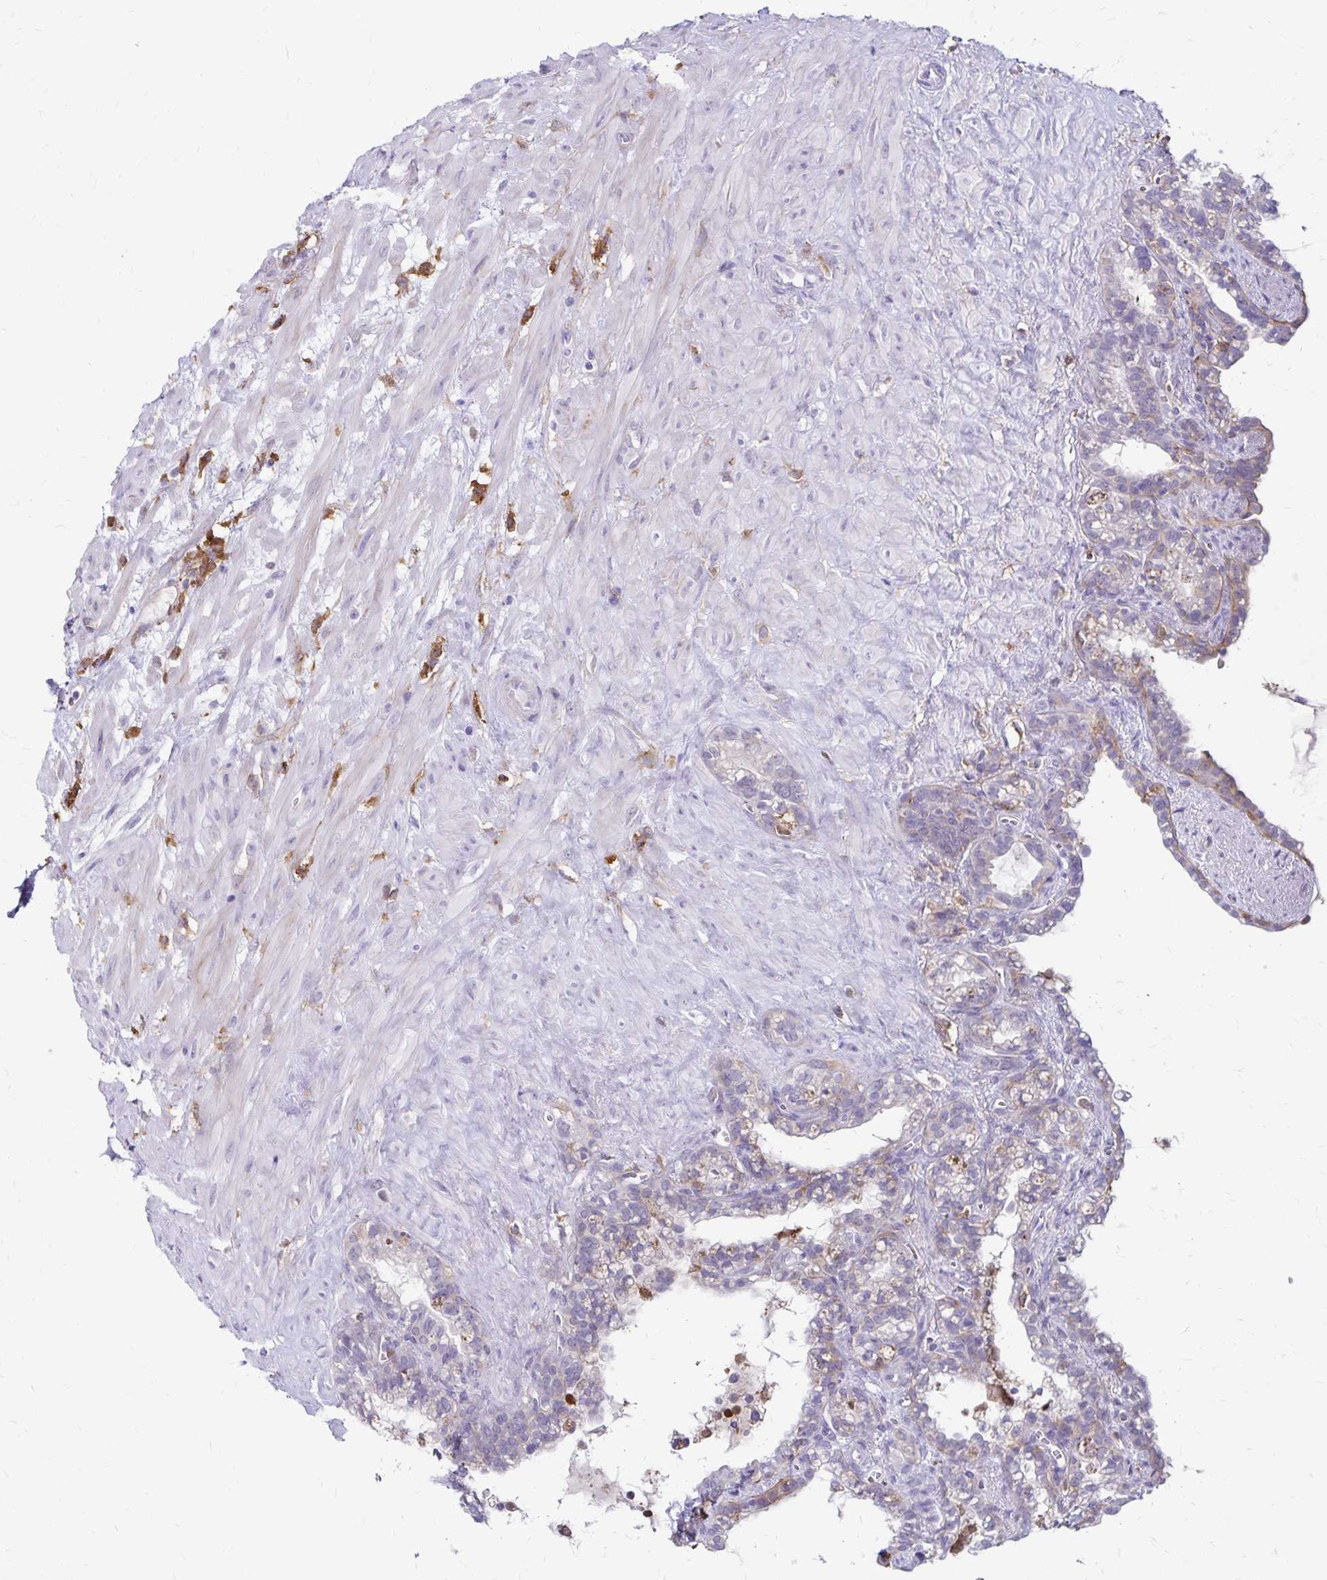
{"staining": {"intensity": "negative", "quantity": "none", "location": "none"}, "tissue": "seminal vesicle", "cell_type": "Glandular cells", "image_type": "normal", "snomed": [{"axis": "morphology", "description": "Normal tissue, NOS"}, {"axis": "topography", "description": "Seminal veicle"}], "caption": "Immunohistochemistry (IHC) image of benign seminal vesicle: seminal vesicle stained with DAB shows no significant protein positivity in glandular cells.", "gene": "TNS3", "patient": {"sex": "male", "age": 76}}